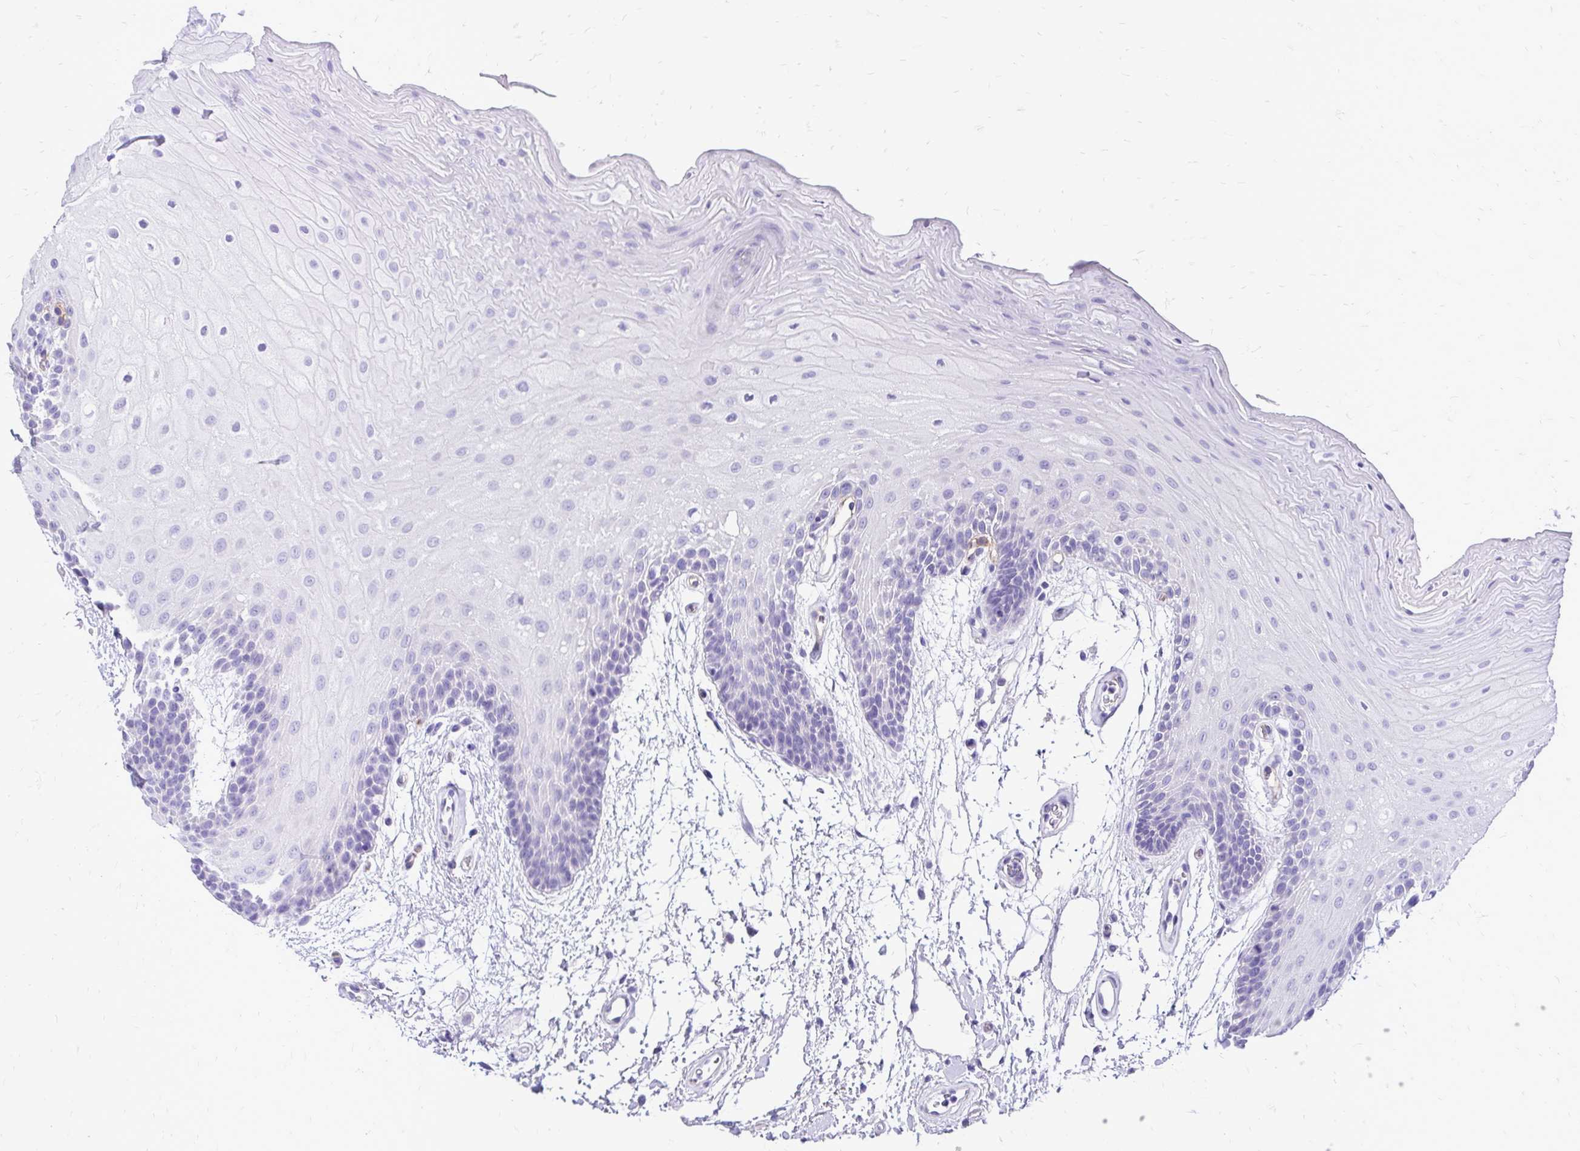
{"staining": {"intensity": "negative", "quantity": "none", "location": "none"}, "tissue": "oral mucosa", "cell_type": "Squamous epithelial cells", "image_type": "normal", "snomed": [{"axis": "morphology", "description": "Normal tissue, NOS"}, {"axis": "morphology", "description": "Squamous cell carcinoma, NOS"}, {"axis": "topography", "description": "Oral tissue"}, {"axis": "topography", "description": "Tounge, NOS"}, {"axis": "topography", "description": "Head-Neck"}], "caption": "The image shows no significant positivity in squamous epithelial cells of oral mucosa.", "gene": "PELI3", "patient": {"sex": "male", "age": 62}}